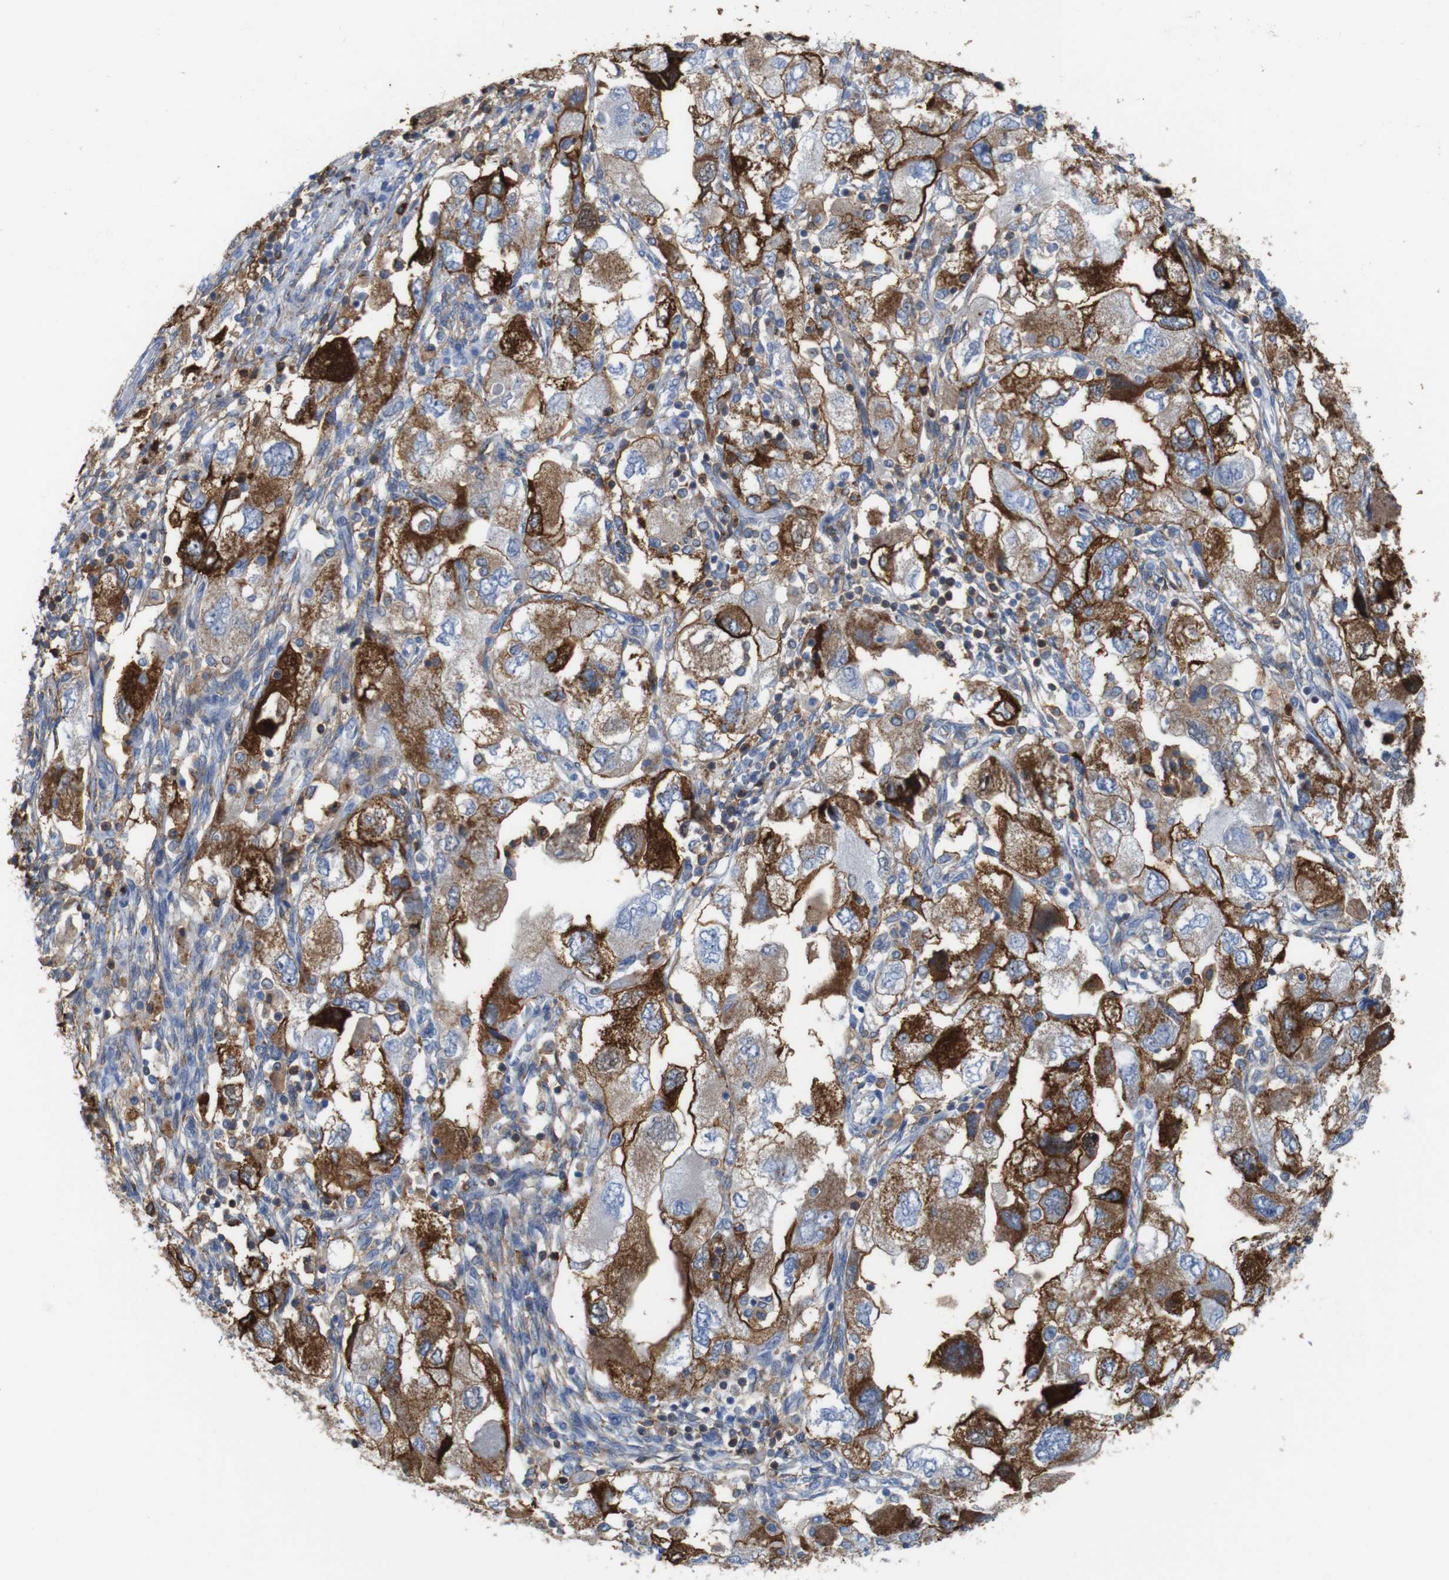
{"staining": {"intensity": "strong", "quantity": ">75%", "location": "cytoplasmic/membranous"}, "tissue": "ovarian cancer", "cell_type": "Tumor cells", "image_type": "cancer", "snomed": [{"axis": "morphology", "description": "Carcinoma, NOS"}, {"axis": "morphology", "description": "Cystadenocarcinoma, serous, NOS"}, {"axis": "topography", "description": "Ovary"}], "caption": "A photomicrograph showing strong cytoplasmic/membranous staining in about >75% of tumor cells in ovarian cancer, as visualized by brown immunohistochemical staining.", "gene": "ANXA1", "patient": {"sex": "female", "age": 69}}